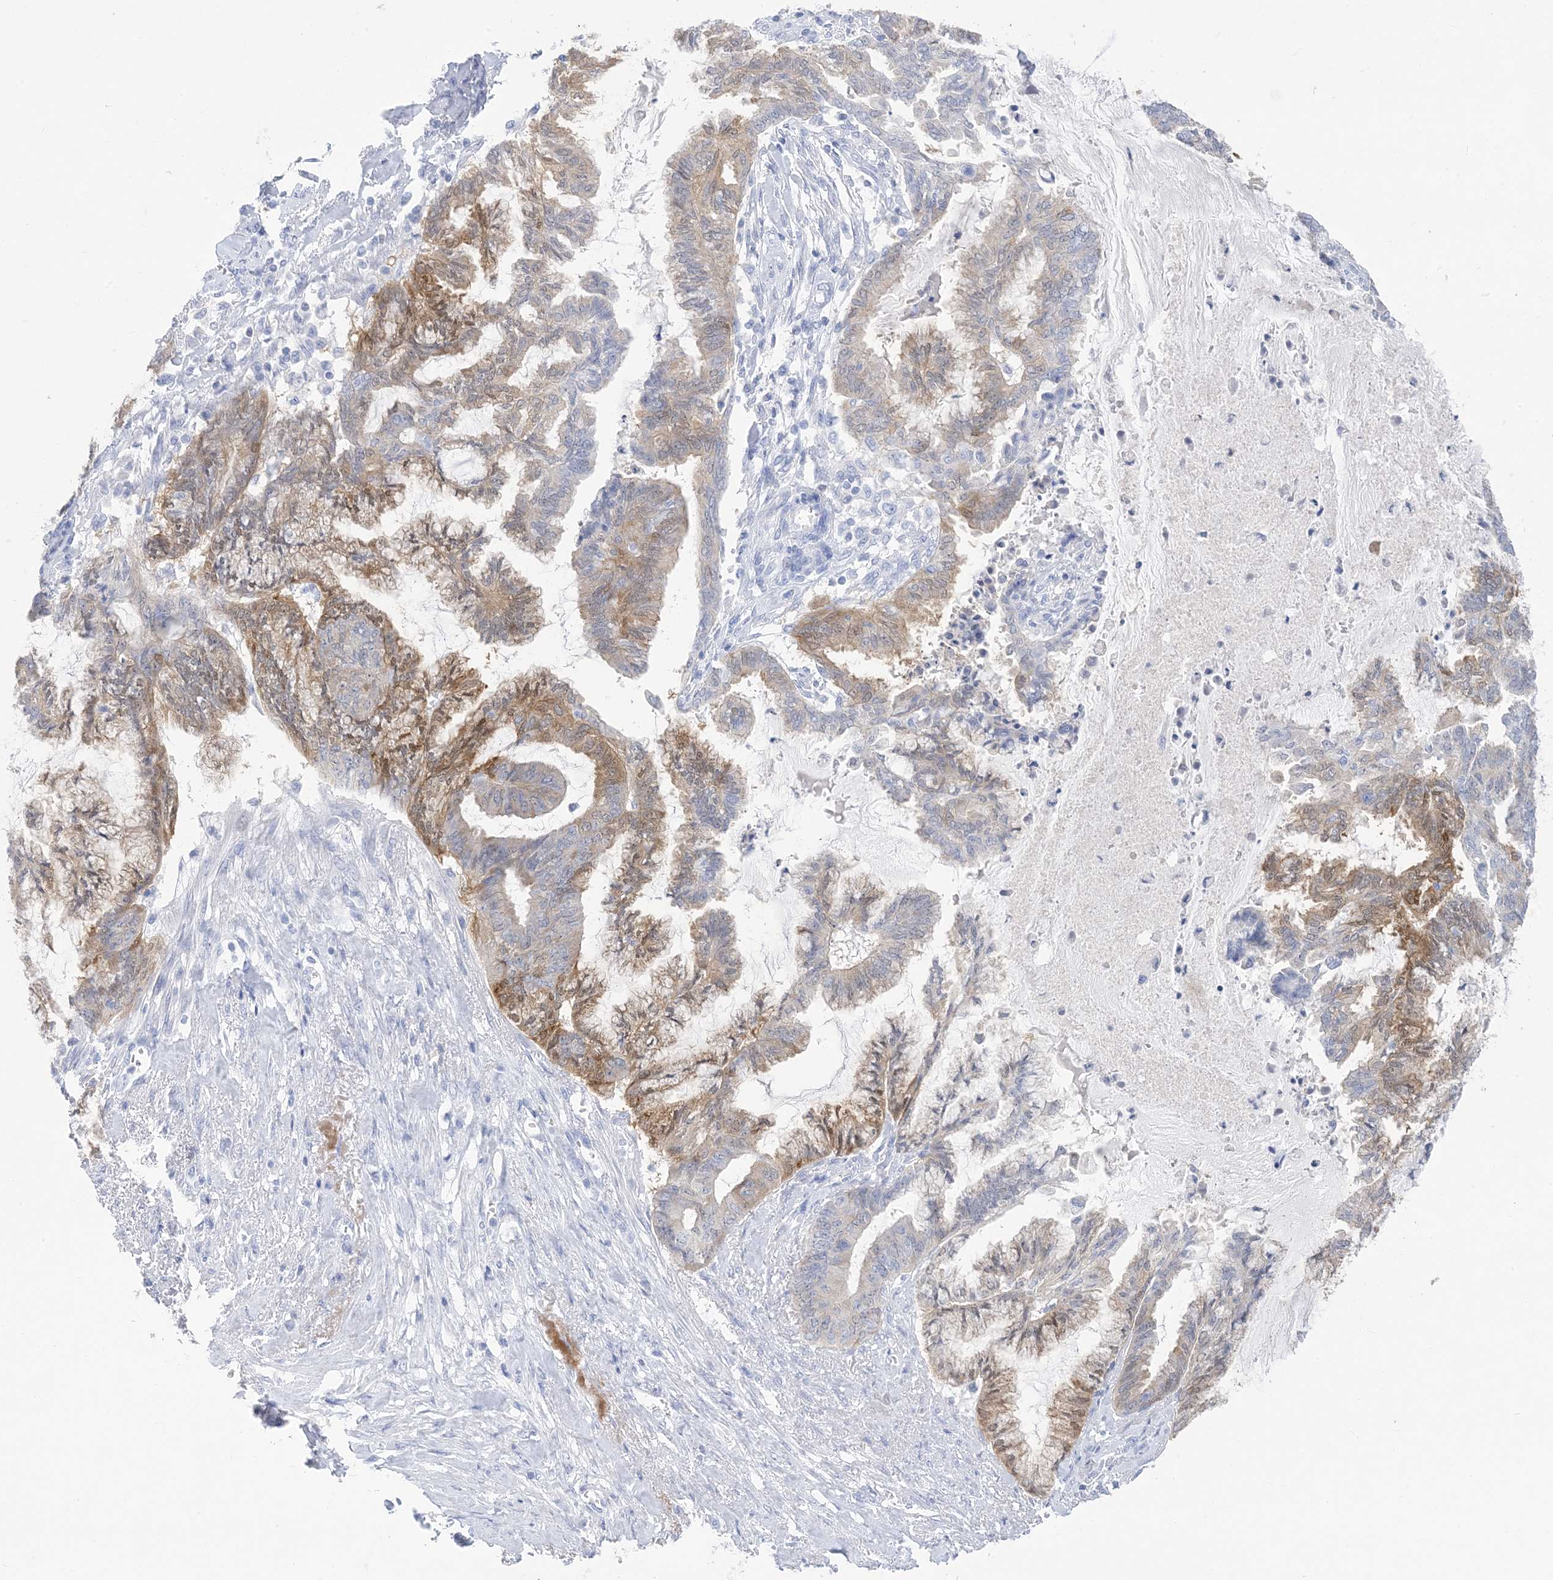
{"staining": {"intensity": "moderate", "quantity": "25%-75%", "location": "cytoplasmic/membranous,nuclear"}, "tissue": "endometrial cancer", "cell_type": "Tumor cells", "image_type": "cancer", "snomed": [{"axis": "morphology", "description": "Adenocarcinoma, NOS"}, {"axis": "topography", "description": "Endometrium"}], "caption": "Immunohistochemical staining of endometrial adenocarcinoma exhibits medium levels of moderate cytoplasmic/membranous and nuclear protein positivity in approximately 25%-75% of tumor cells.", "gene": "SH3YL1", "patient": {"sex": "female", "age": 86}}